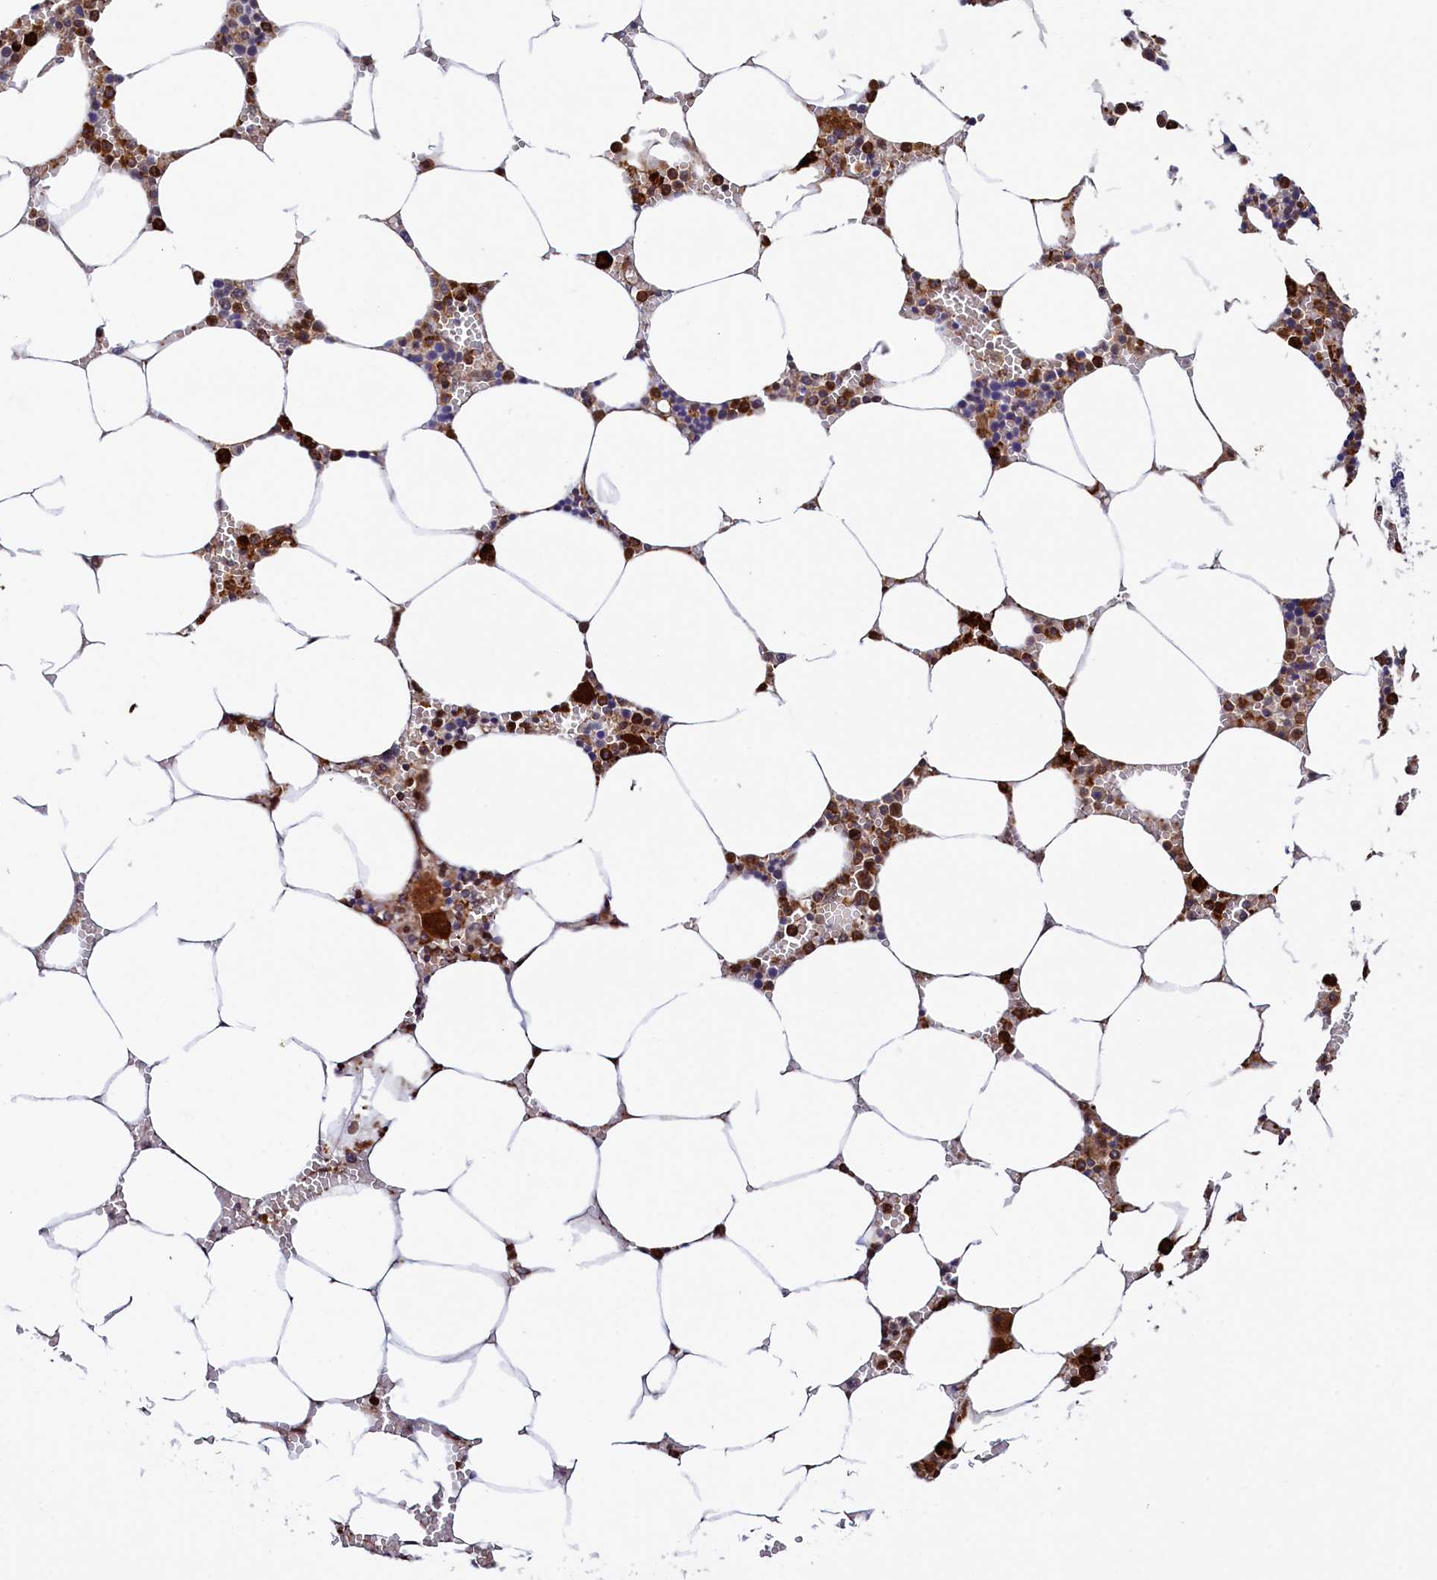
{"staining": {"intensity": "strong", "quantity": "25%-75%", "location": "cytoplasmic/membranous"}, "tissue": "bone marrow", "cell_type": "Hematopoietic cells", "image_type": "normal", "snomed": [{"axis": "morphology", "description": "Normal tissue, NOS"}, {"axis": "topography", "description": "Bone marrow"}], "caption": "Benign bone marrow shows strong cytoplasmic/membranous expression in approximately 25%-75% of hematopoietic cells.", "gene": "PIK3C3", "patient": {"sex": "male", "age": 70}}